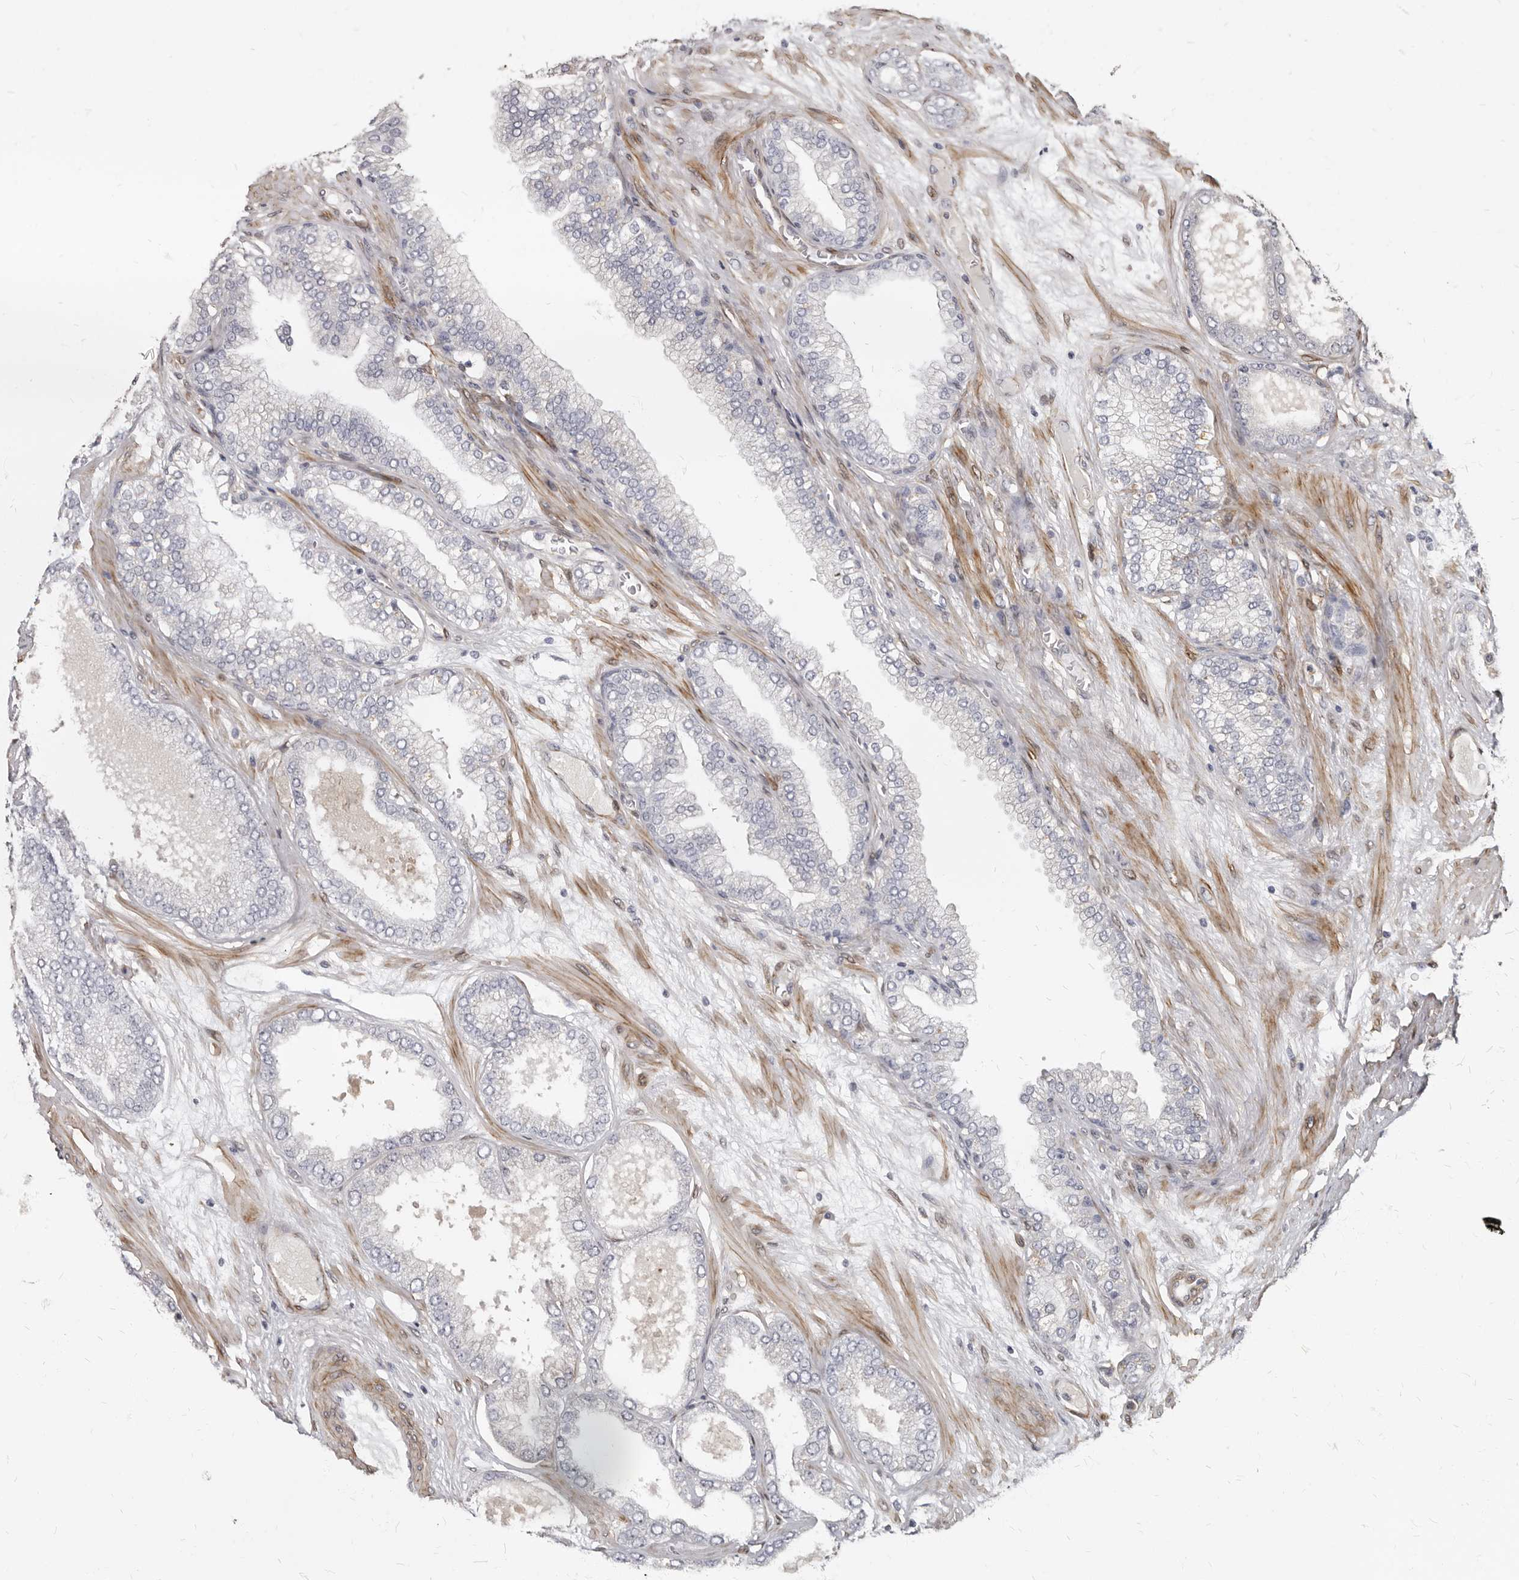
{"staining": {"intensity": "negative", "quantity": "none", "location": "none"}, "tissue": "prostate cancer", "cell_type": "Tumor cells", "image_type": "cancer", "snomed": [{"axis": "morphology", "description": "Adenocarcinoma, High grade"}, {"axis": "topography", "description": "Prostate"}], "caption": "A high-resolution histopathology image shows immunohistochemistry staining of prostate cancer, which reveals no significant expression in tumor cells.", "gene": "MRGPRF", "patient": {"sex": "male", "age": 58}}